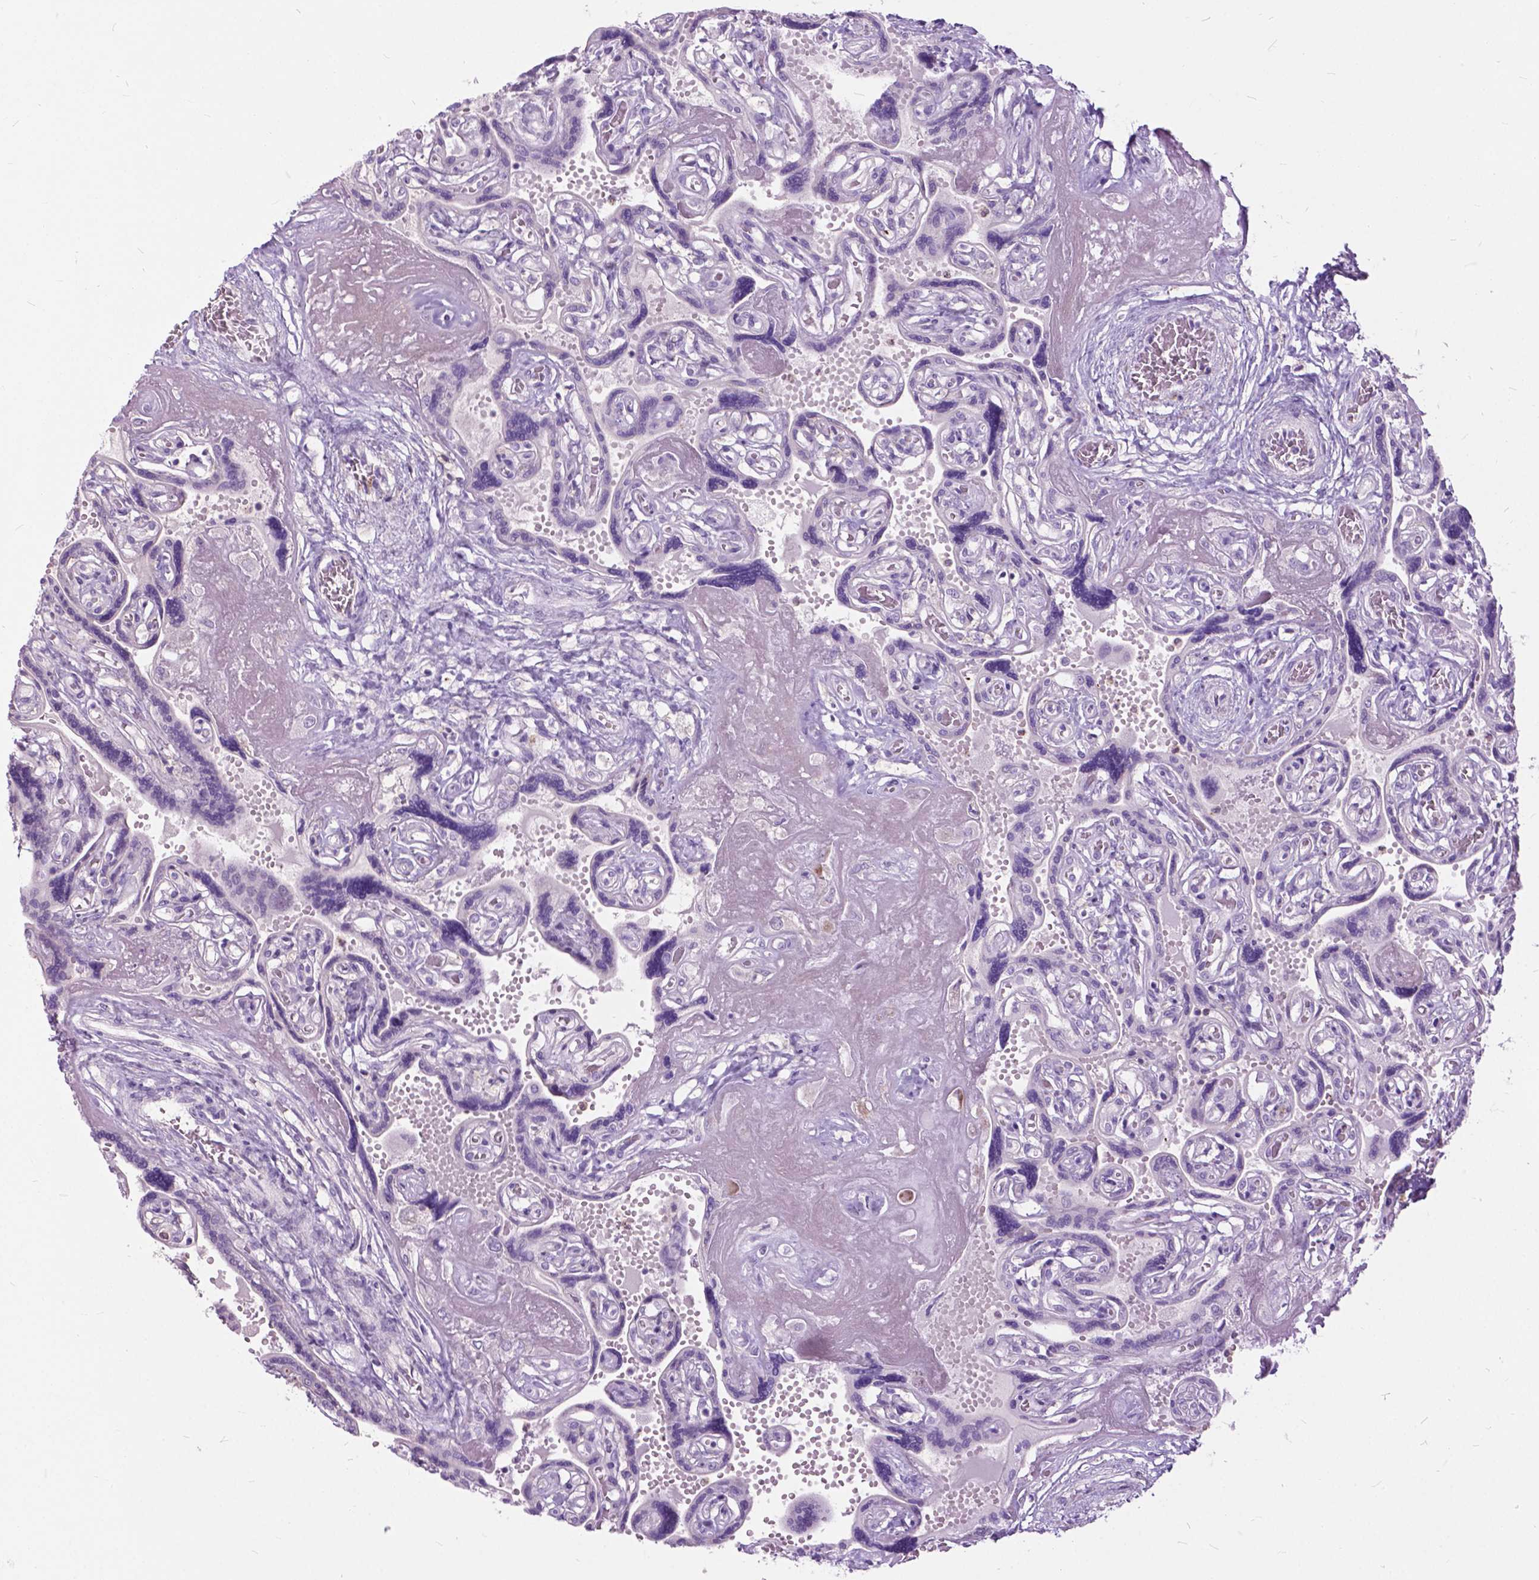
{"staining": {"intensity": "negative", "quantity": "none", "location": "none"}, "tissue": "placenta", "cell_type": "Decidual cells", "image_type": "normal", "snomed": [{"axis": "morphology", "description": "Normal tissue, NOS"}, {"axis": "topography", "description": "Placenta"}], "caption": "Unremarkable placenta was stained to show a protein in brown. There is no significant positivity in decidual cells.", "gene": "PRR35", "patient": {"sex": "female", "age": 32}}